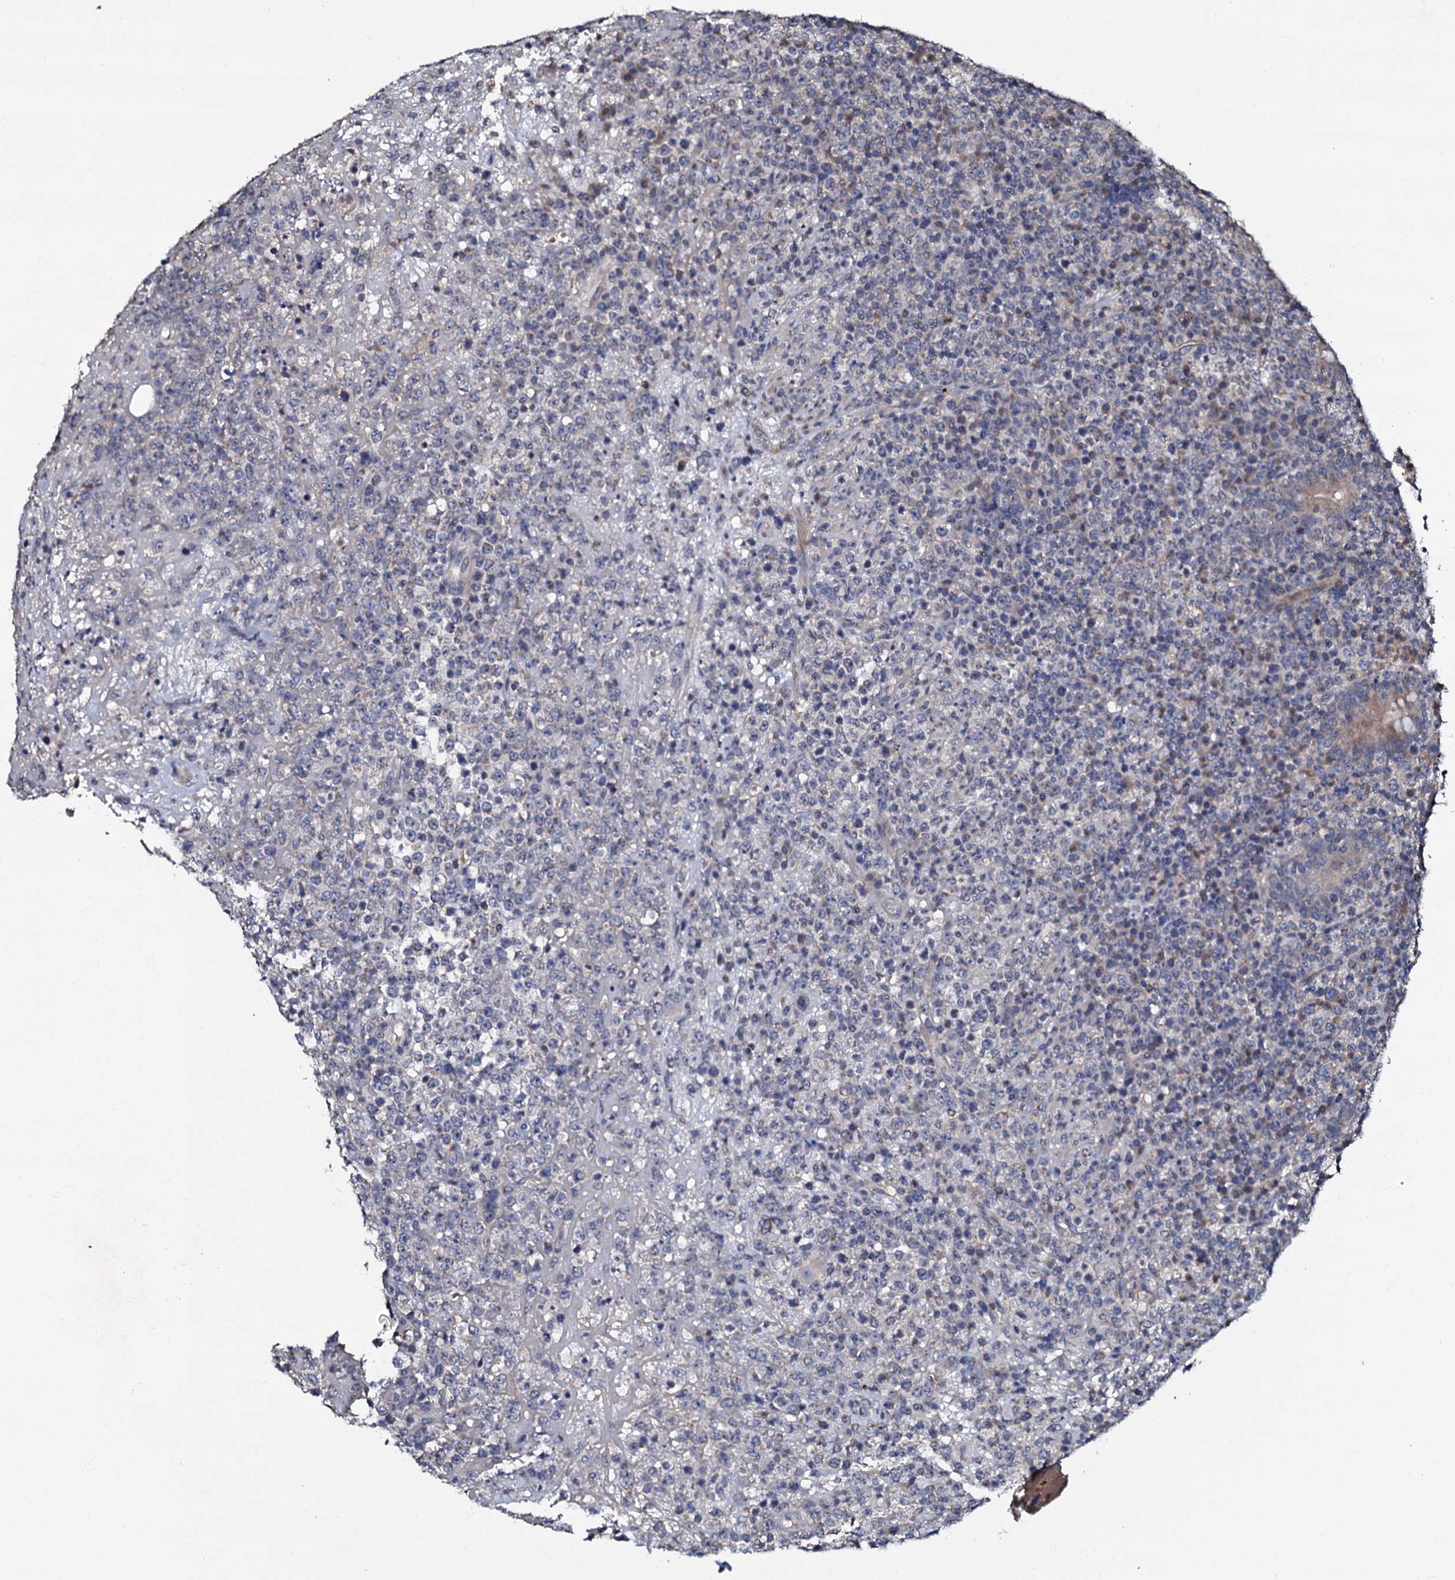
{"staining": {"intensity": "negative", "quantity": "none", "location": "none"}, "tissue": "lymphoma", "cell_type": "Tumor cells", "image_type": "cancer", "snomed": [{"axis": "morphology", "description": "Malignant lymphoma, non-Hodgkin's type, High grade"}, {"axis": "topography", "description": "Colon"}], "caption": "A high-resolution micrograph shows immunohistochemistry staining of malignant lymphoma, non-Hodgkin's type (high-grade), which reveals no significant expression in tumor cells. The staining was performed using DAB to visualize the protein expression in brown, while the nuclei were stained in blue with hematoxylin (Magnification: 20x).", "gene": "CPNE2", "patient": {"sex": "female", "age": 53}}